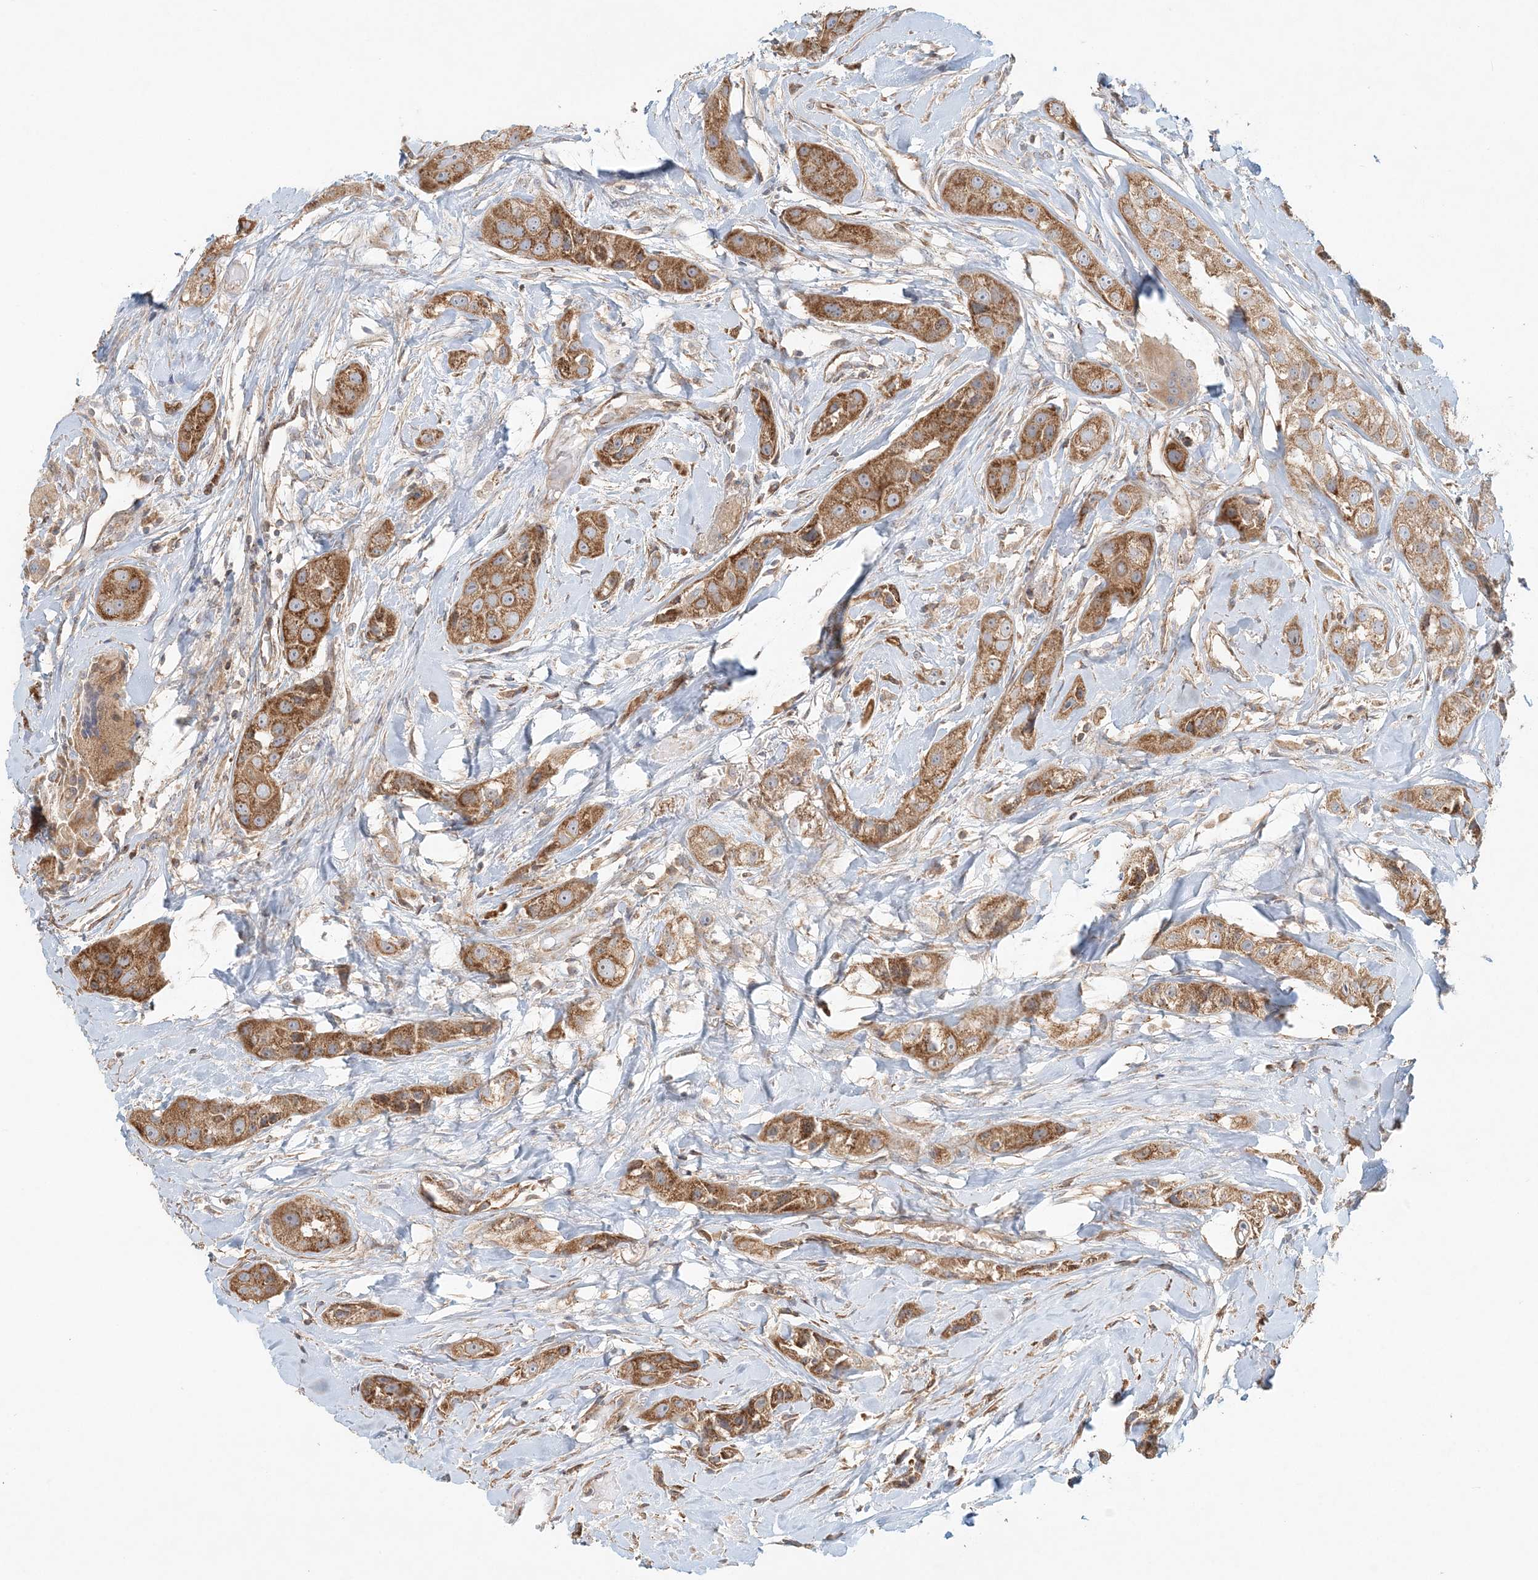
{"staining": {"intensity": "moderate", "quantity": ">75%", "location": "cytoplasmic/membranous"}, "tissue": "head and neck cancer", "cell_type": "Tumor cells", "image_type": "cancer", "snomed": [{"axis": "morphology", "description": "Normal tissue, NOS"}, {"axis": "morphology", "description": "Squamous cell carcinoma, NOS"}, {"axis": "topography", "description": "Skeletal muscle"}, {"axis": "topography", "description": "Head-Neck"}], "caption": "Immunohistochemistry image of neoplastic tissue: head and neck cancer (squamous cell carcinoma) stained using immunohistochemistry demonstrates medium levels of moderate protein expression localized specifically in the cytoplasmic/membranous of tumor cells, appearing as a cytoplasmic/membranous brown color.", "gene": "KIAA0232", "patient": {"sex": "male", "age": 51}}